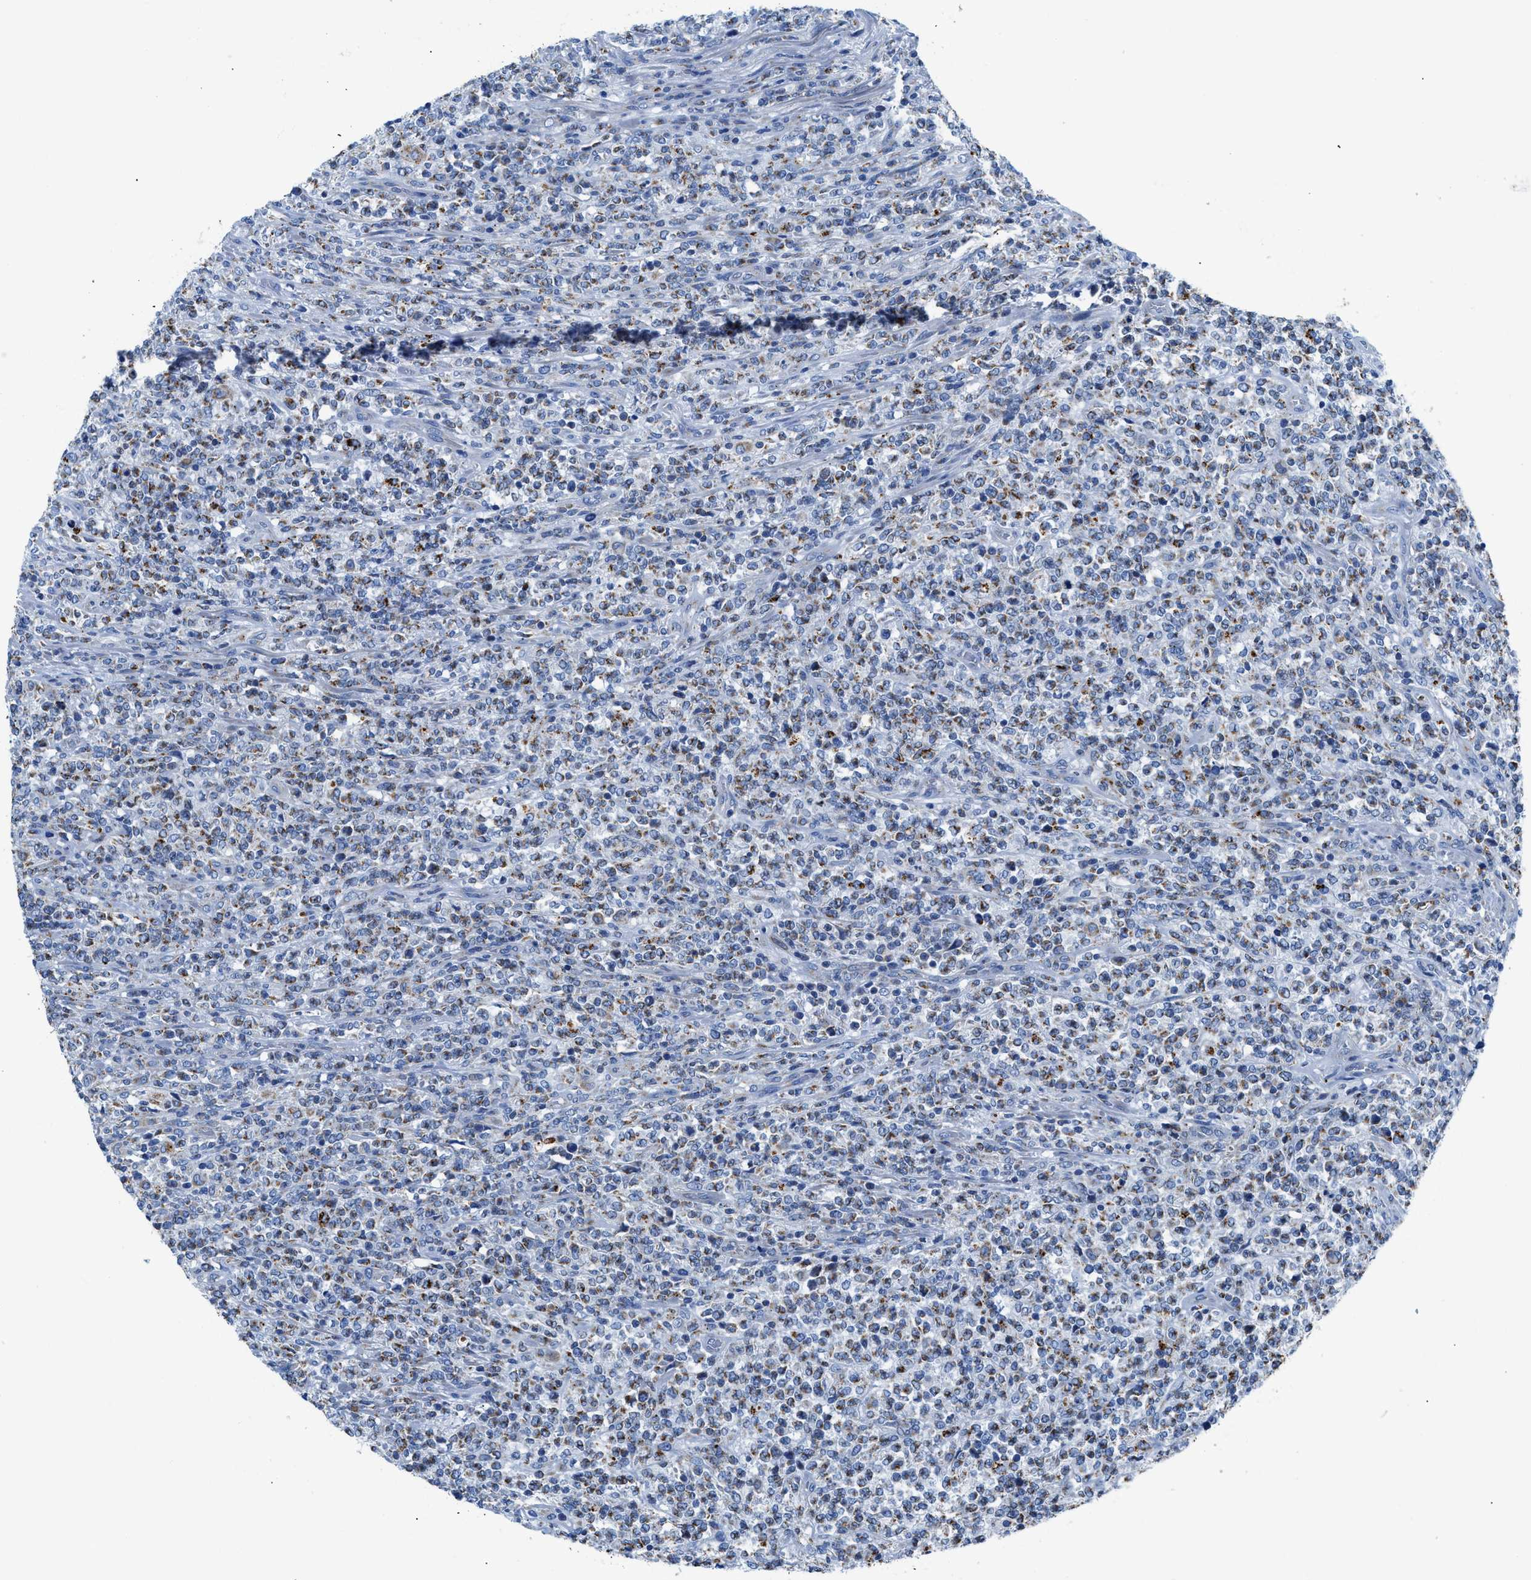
{"staining": {"intensity": "weak", "quantity": "<25%", "location": "cytoplasmic/membranous"}, "tissue": "lymphoma", "cell_type": "Tumor cells", "image_type": "cancer", "snomed": [{"axis": "morphology", "description": "Malignant lymphoma, non-Hodgkin's type, High grade"}, {"axis": "topography", "description": "Soft tissue"}], "caption": "The image exhibits no significant positivity in tumor cells of lymphoma. (Stains: DAB immunohistochemistry (IHC) with hematoxylin counter stain, Microscopy: brightfield microscopy at high magnification).", "gene": "ZDHHC3", "patient": {"sex": "male", "age": 18}}